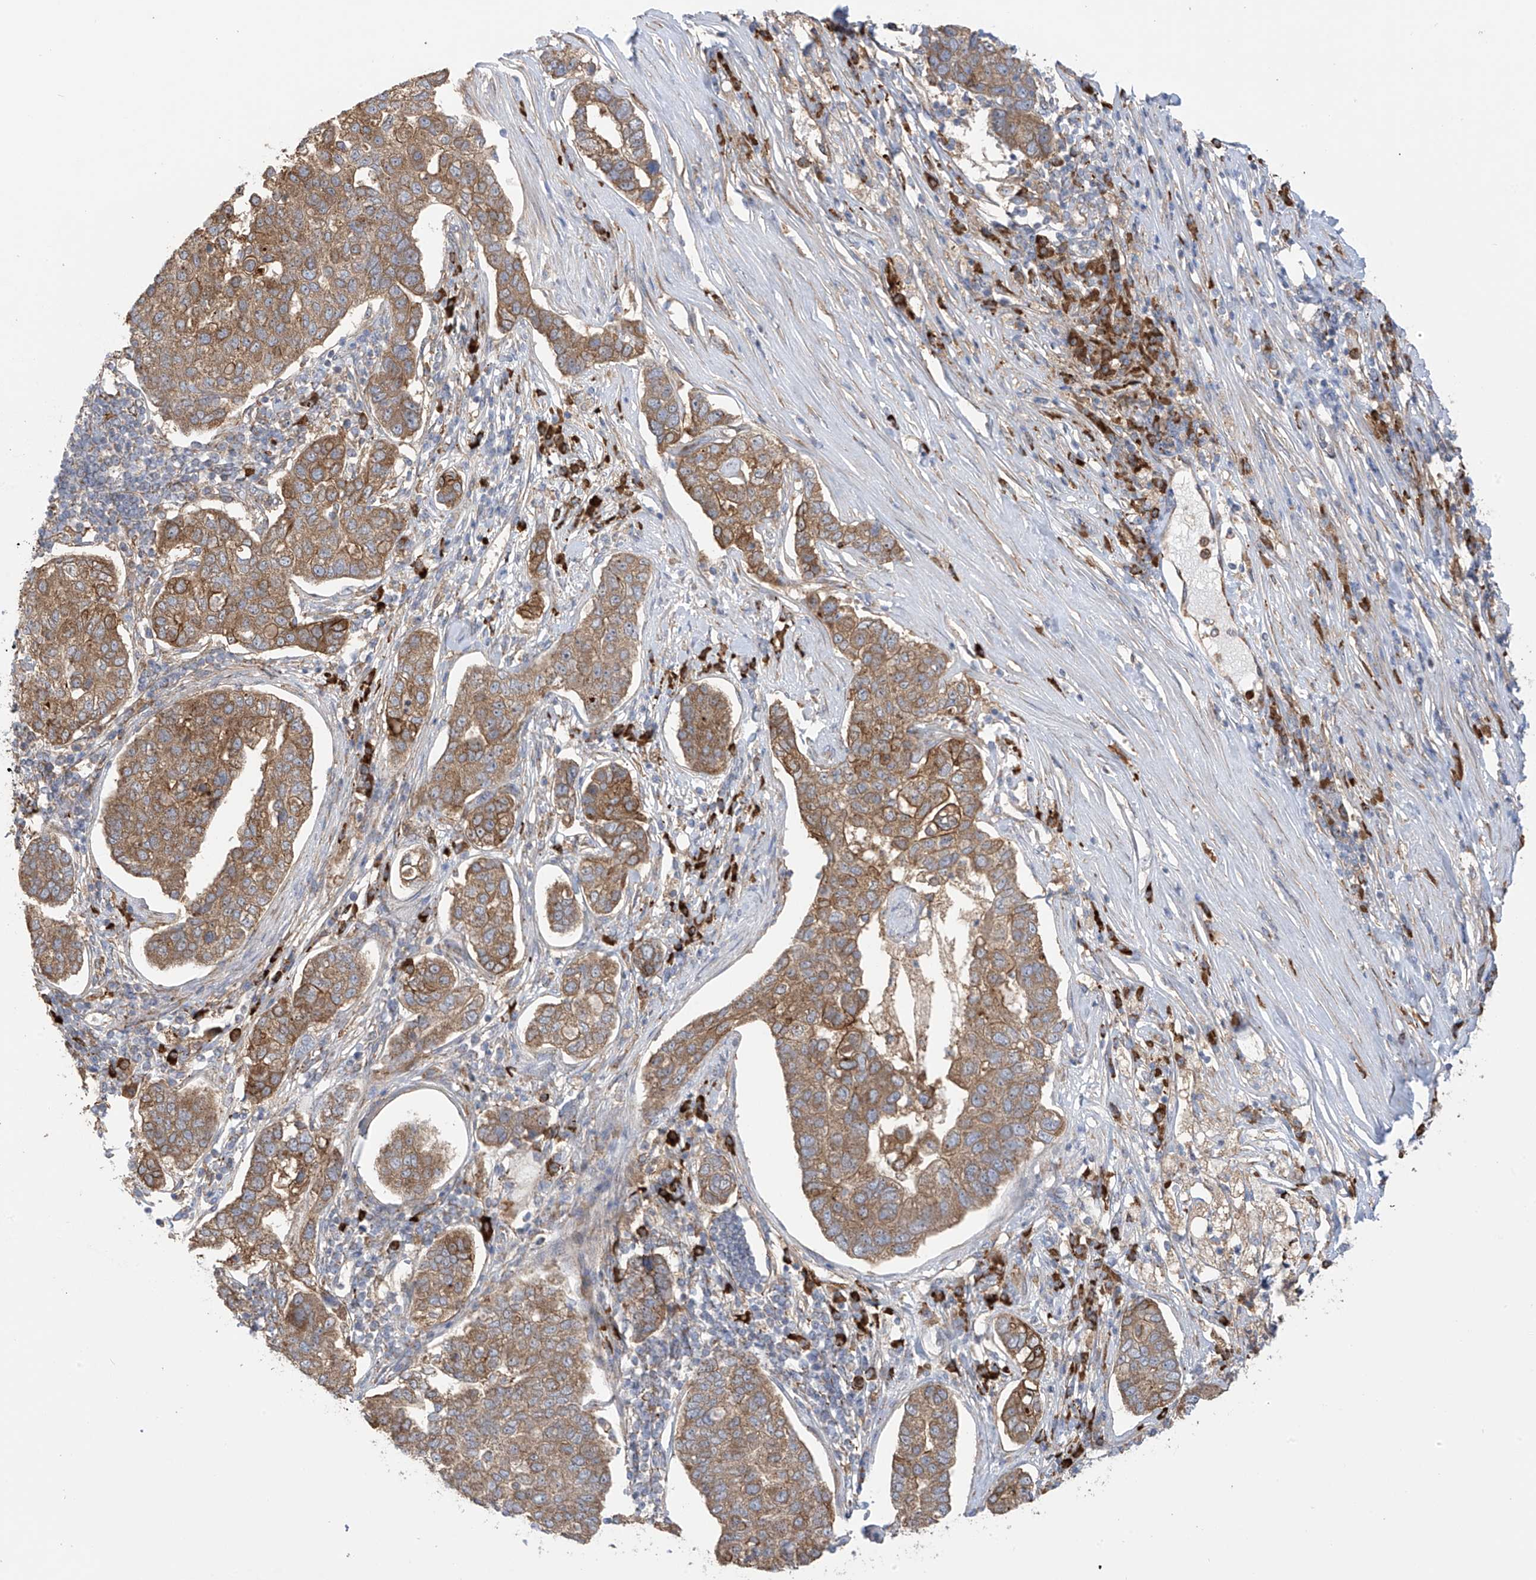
{"staining": {"intensity": "moderate", "quantity": "25%-75%", "location": "cytoplasmic/membranous"}, "tissue": "pancreatic cancer", "cell_type": "Tumor cells", "image_type": "cancer", "snomed": [{"axis": "morphology", "description": "Adenocarcinoma, NOS"}, {"axis": "topography", "description": "Pancreas"}], "caption": "Protein expression analysis of pancreatic cancer reveals moderate cytoplasmic/membranous positivity in approximately 25%-75% of tumor cells.", "gene": "KIAA1522", "patient": {"sex": "female", "age": 61}}